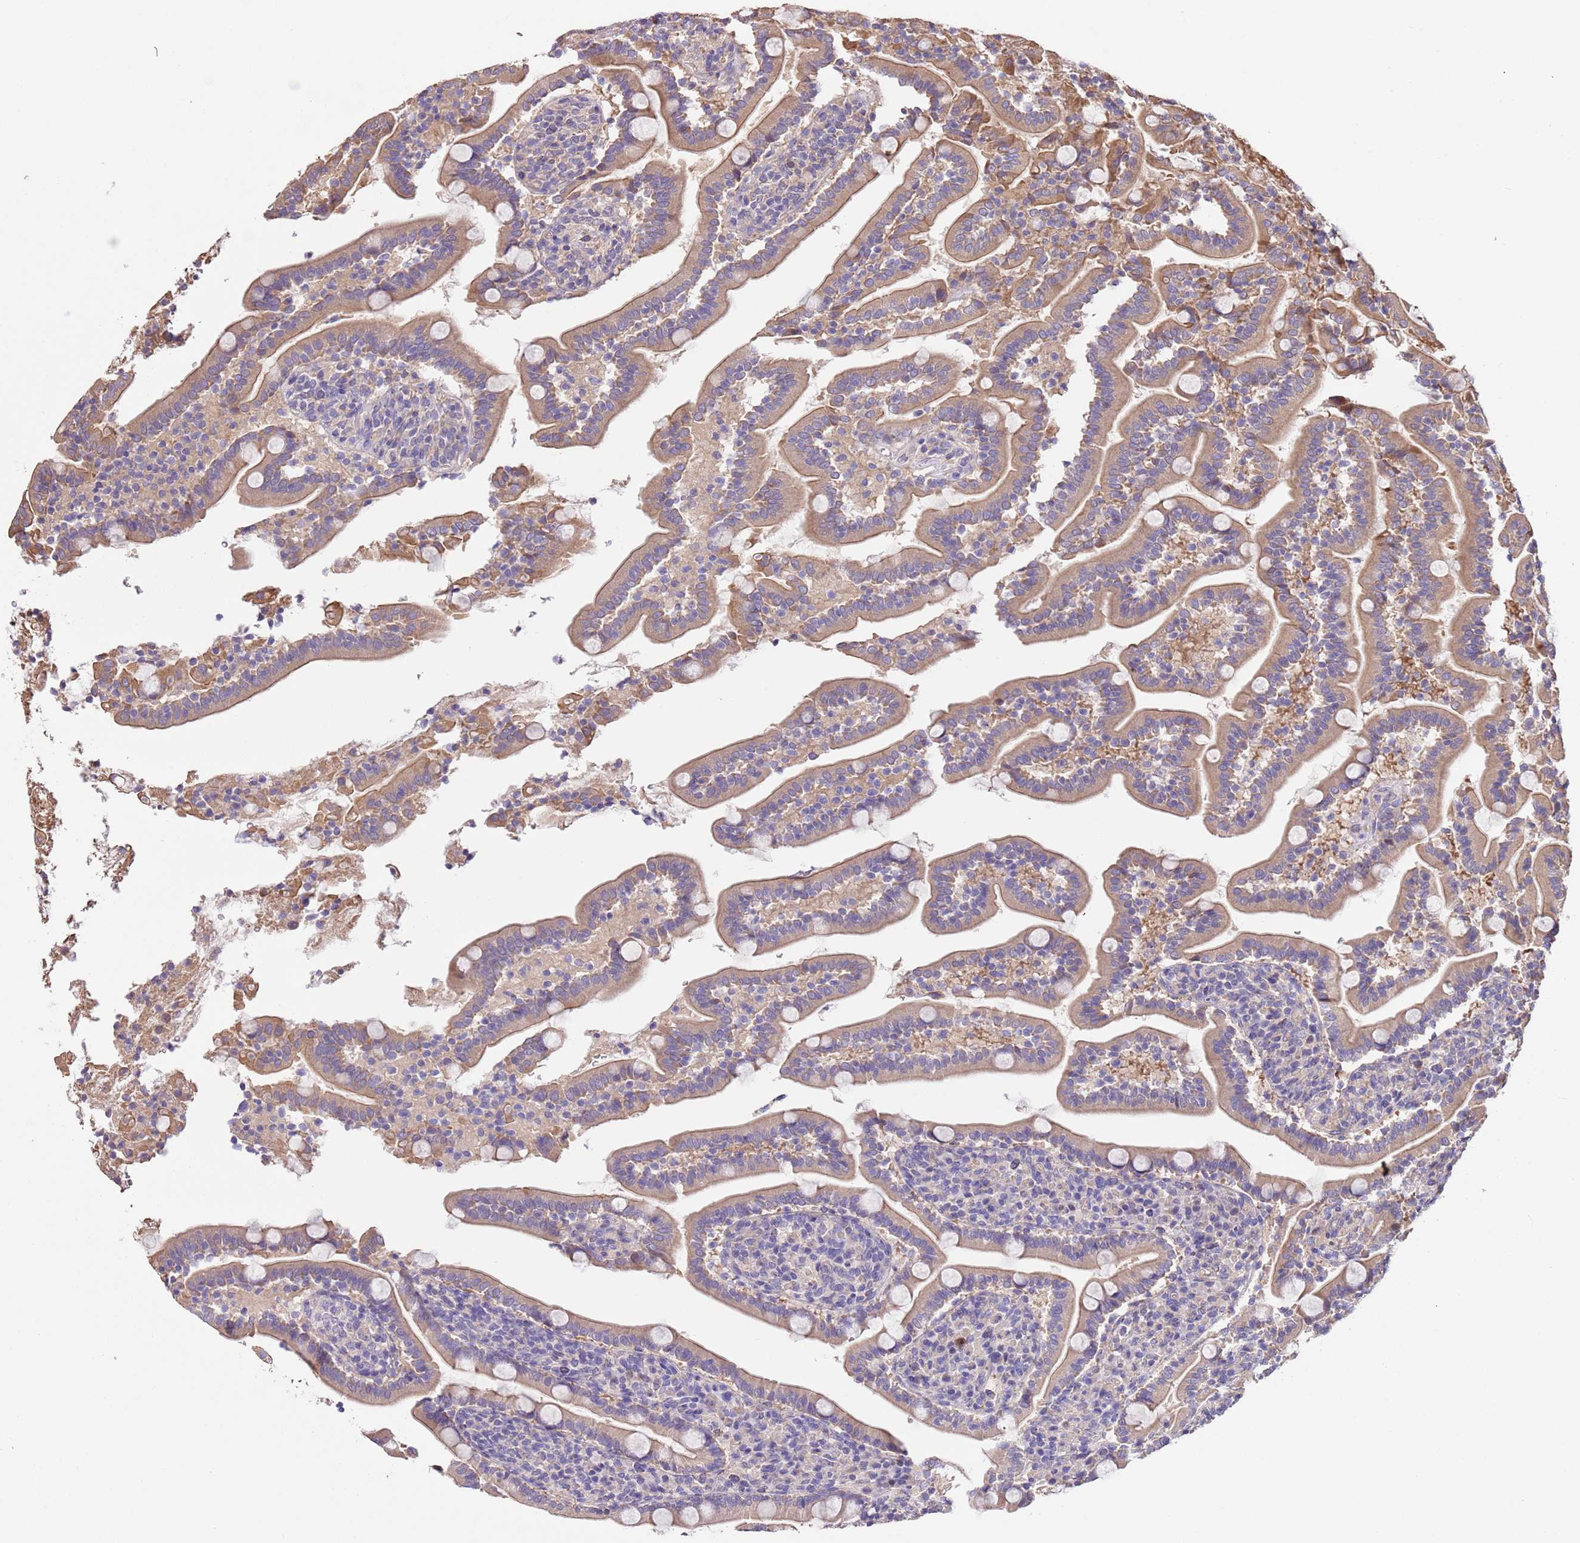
{"staining": {"intensity": "moderate", "quantity": ">75%", "location": "cytoplasmic/membranous"}, "tissue": "duodenum", "cell_type": "Glandular cells", "image_type": "normal", "snomed": [{"axis": "morphology", "description": "Normal tissue, NOS"}, {"axis": "topography", "description": "Duodenum"}], "caption": "This is a photomicrograph of immunohistochemistry (IHC) staining of normal duodenum, which shows moderate staining in the cytoplasmic/membranous of glandular cells.", "gene": "FAM89B", "patient": {"sex": "male", "age": 35}}